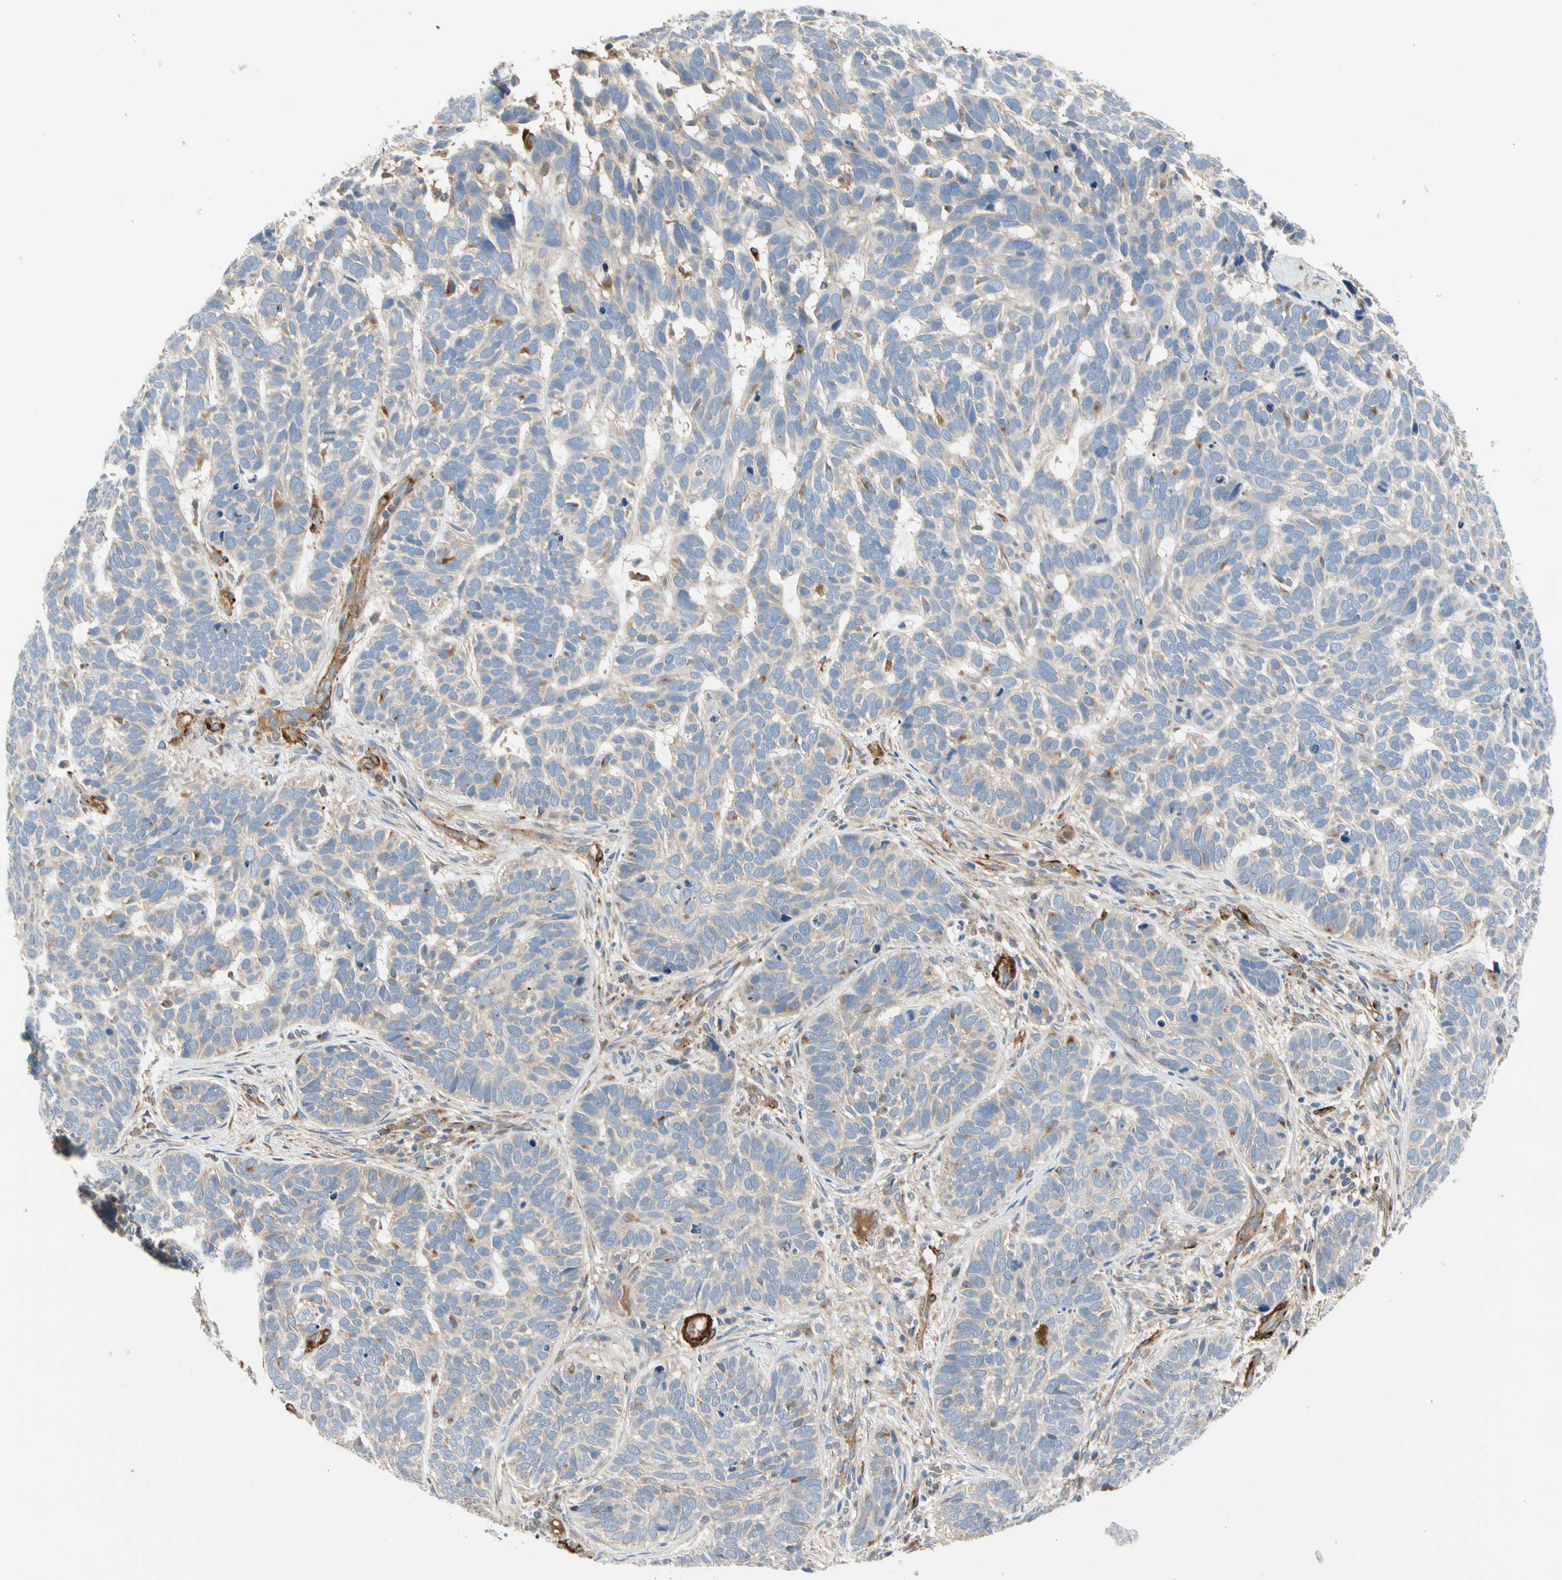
{"staining": {"intensity": "weak", "quantity": "<25%", "location": "cytoplasmic/membranous"}, "tissue": "skin cancer", "cell_type": "Tumor cells", "image_type": "cancer", "snomed": [{"axis": "morphology", "description": "Basal cell carcinoma"}, {"axis": "topography", "description": "Skin"}], "caption": "A histopathology image of human skin cancer is negative for staining in tumor cells.", "gene": "ENTREP3", "patient": {"sex": "male", "age": 87}}